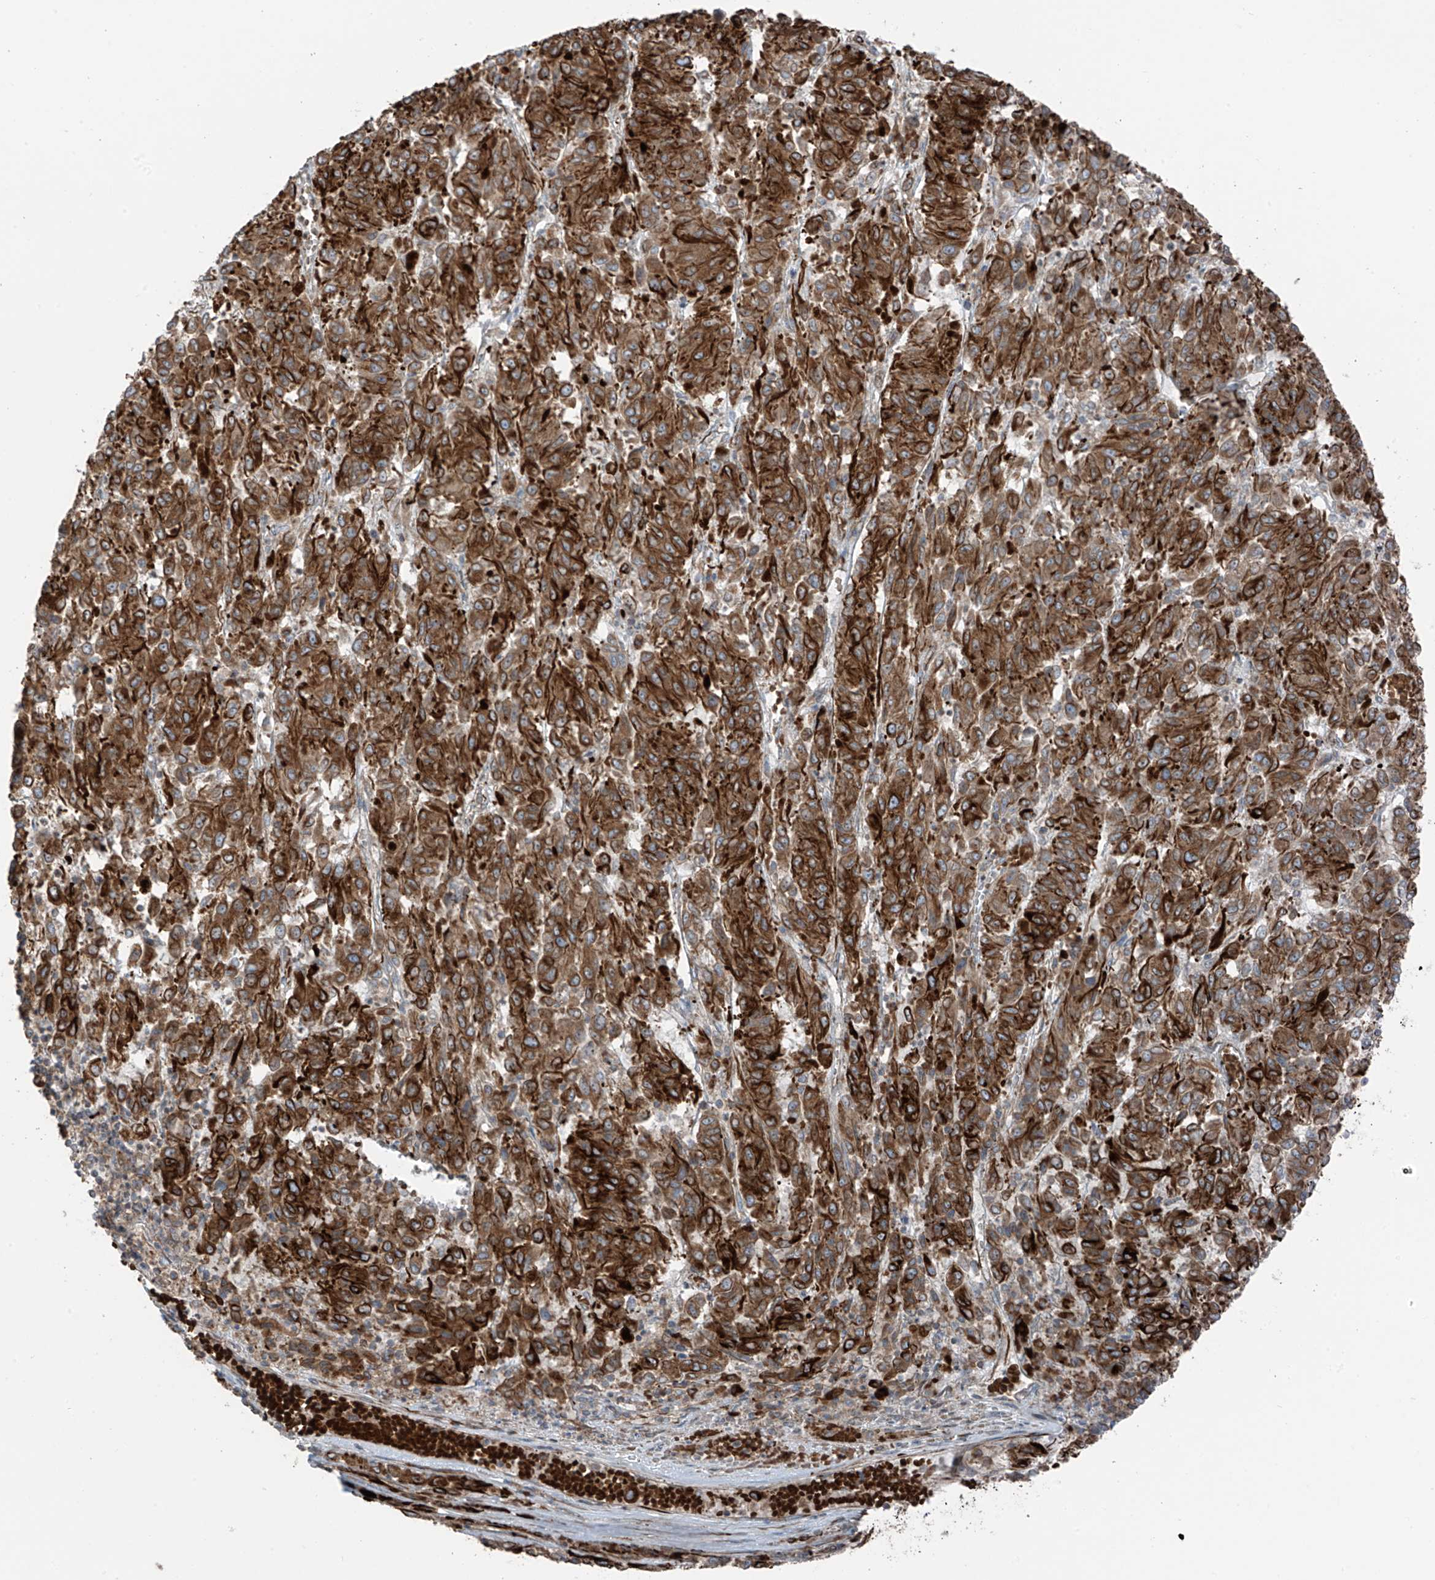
{"staining": {"intensity": "strong", "quantity": ">75%", "location": "cytoplasmic/membranous"}, "tissue": "melanoma", "cell_type": "Tumor cells", "image_type": "cancer", "snomed": [{"axis": "morphology", "description": "Malignant melanoma, Metastatic site"}, {"axis": "topography", "description": "Lung"}], "caption": "About >75% of tumor cells in melanoma show strong cytoplasmic/membranous protein expression as visualized by brown immunohistochemical staining.", "gene": "ERLEC1", "patient": {"sex": "male", "age": 64}}